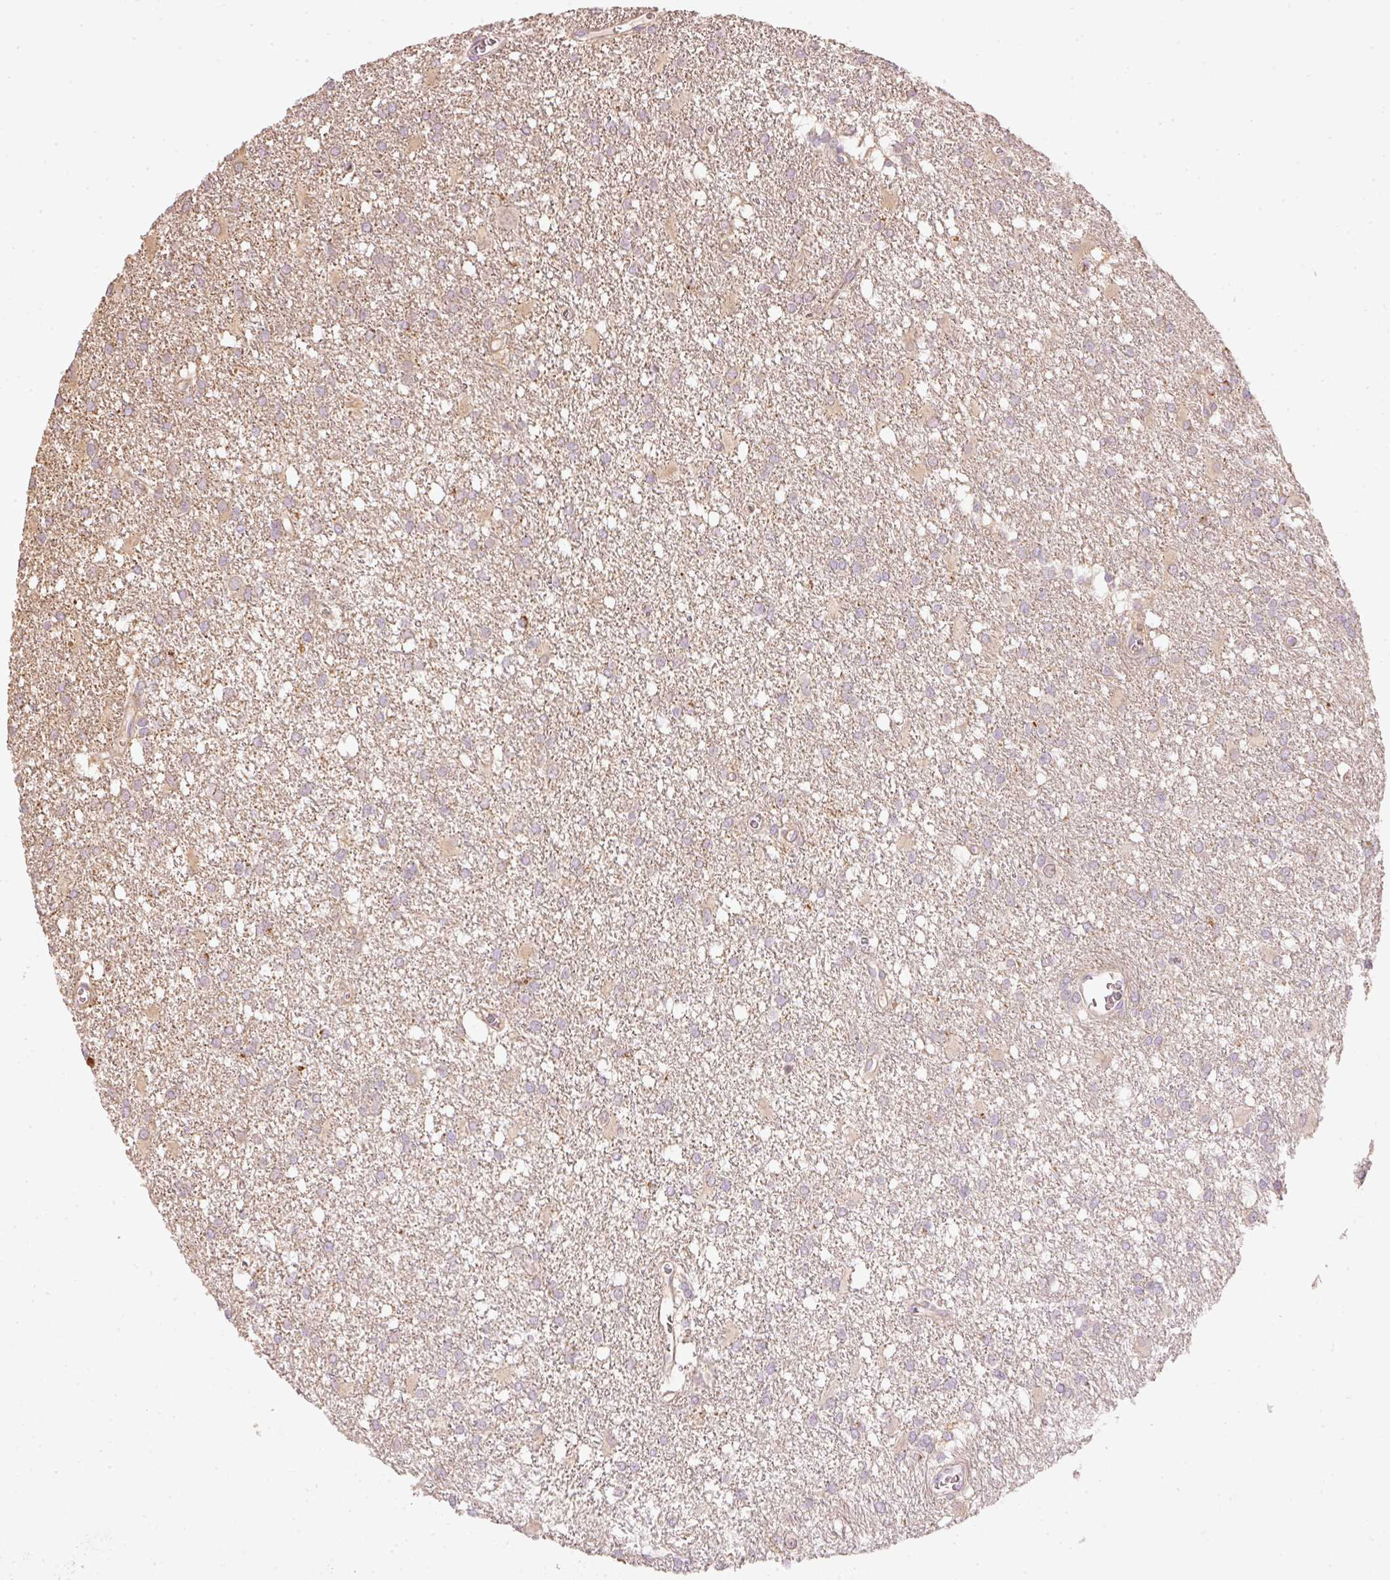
{"staining": {"intensity": "weak", "quantity": "25%-75%", "location": "cytoplasmic/membranous"}, "tissue": "glioma", "cell_type": "Tumor cells", "image_type": "cancer", "snomed": [{"axis": "morphology", "description": "Glioma, malignant, High grade"}, {"axis": "topography", "description": "Brain"}], "caption": "DAB immunohistochemical staining of high-grade glioma (malignant) exhibits weak cytoplasmic/membranous protein expression in about 25%-75% of tumor cells.", "gene": "MTHFD1L", "patient": {"sex": "male", "age": 48}}